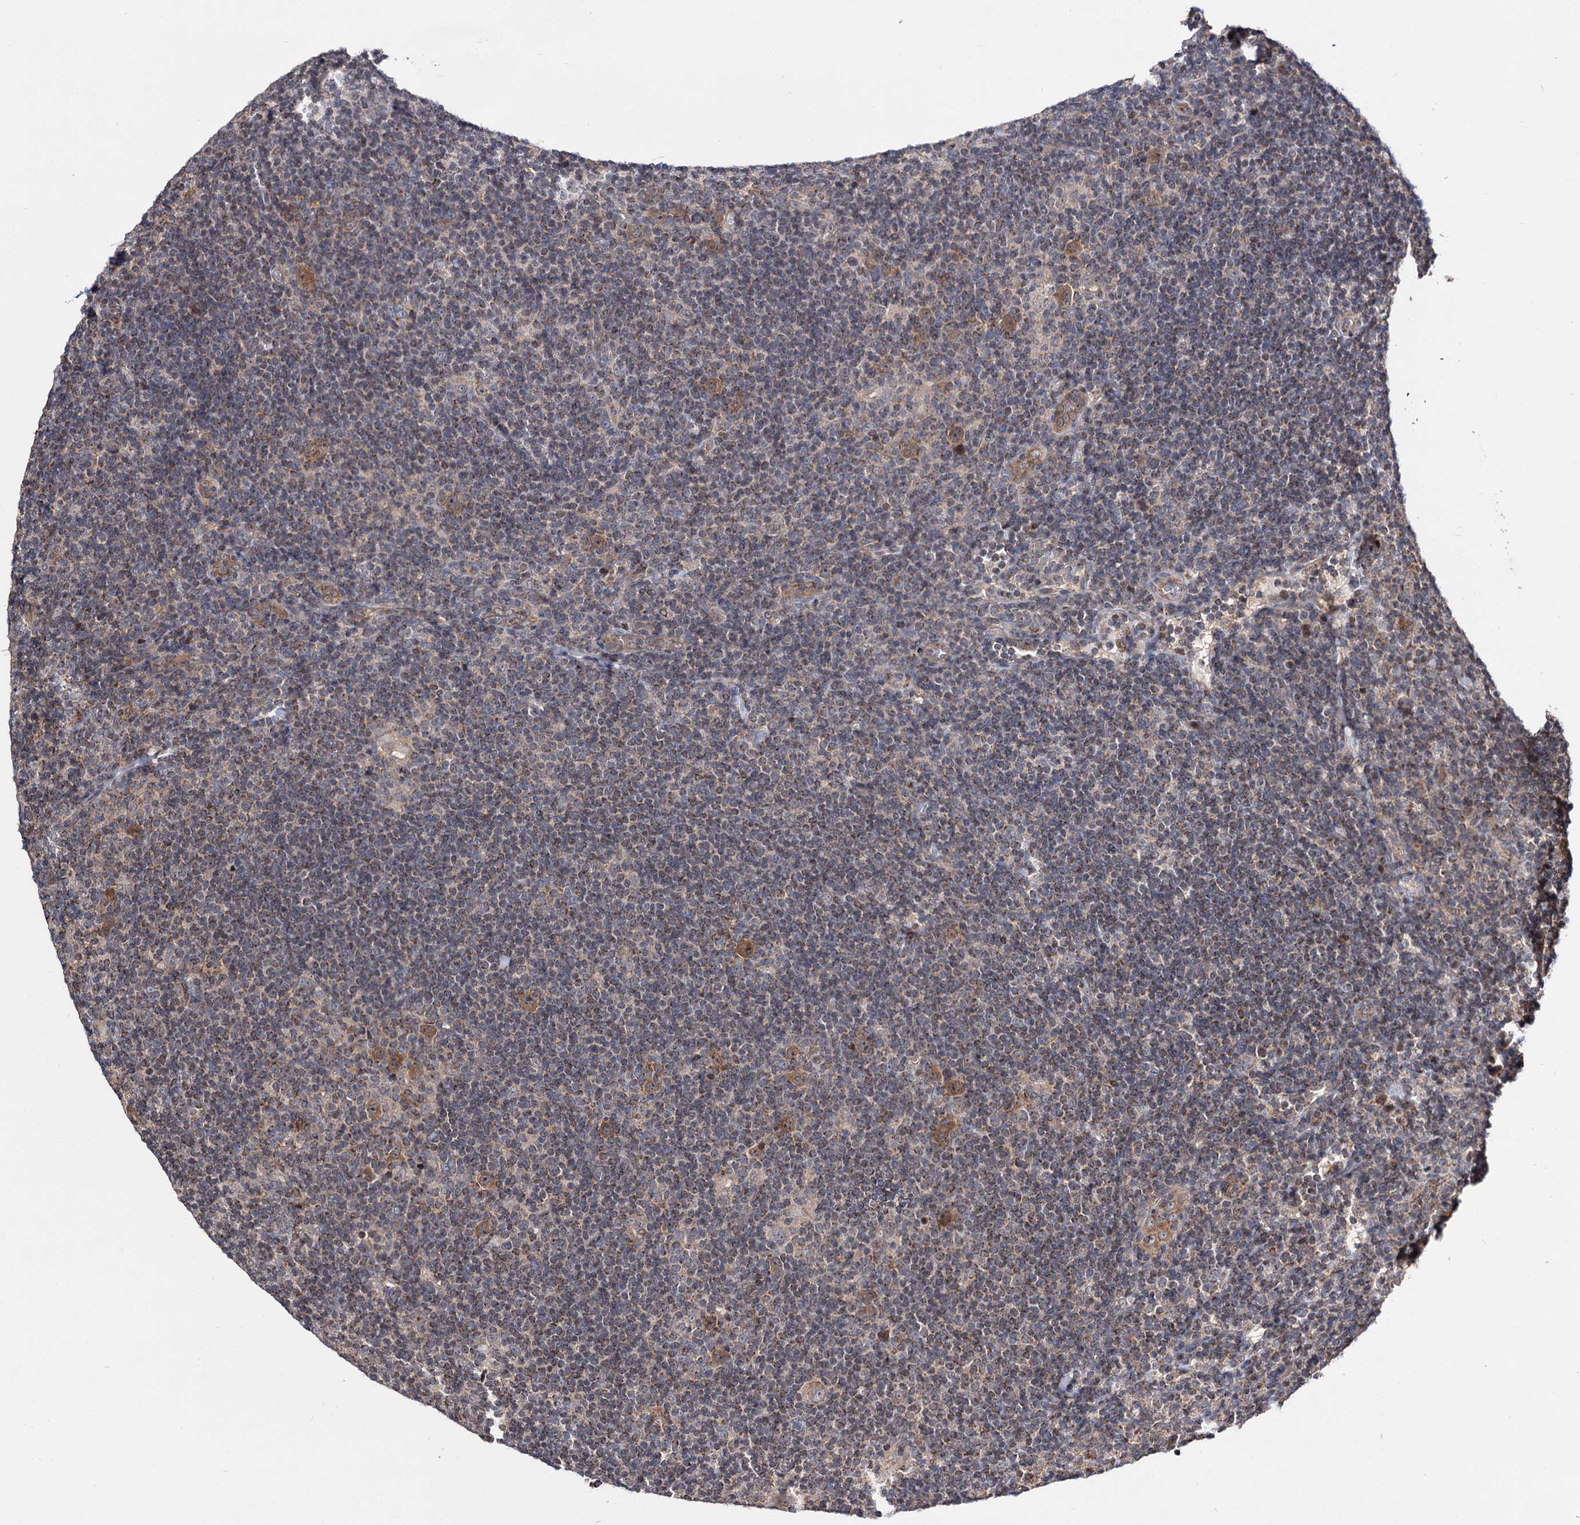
{"staining": {"intensity": "moderate", "quantity": "25%-75%", "location": "cytoplasmic/membranous"}, "tissue": "lymphoma", "cell_type": "Tumor cells", "image_type": "cancer", "snomed": [{"axis": "morphology", "description": "Hodgkin's disease, NOS"}, {"axis": "topography", "description": "Lymph node"}], "caption": "Hodgkin's disease was stained to show a protein in brown. There is medium levels of moderate cytoplasmic/membranous staining in approximately 25%-75% of tumor cells. (Stains: DAB (3,3'-diaminobenzidine) in brown, nuclei in blue, Microscopy: brightfield microscopy at high magnification).", "gene": "CEP76", "patient": {"sex": "female", "age": 57}}